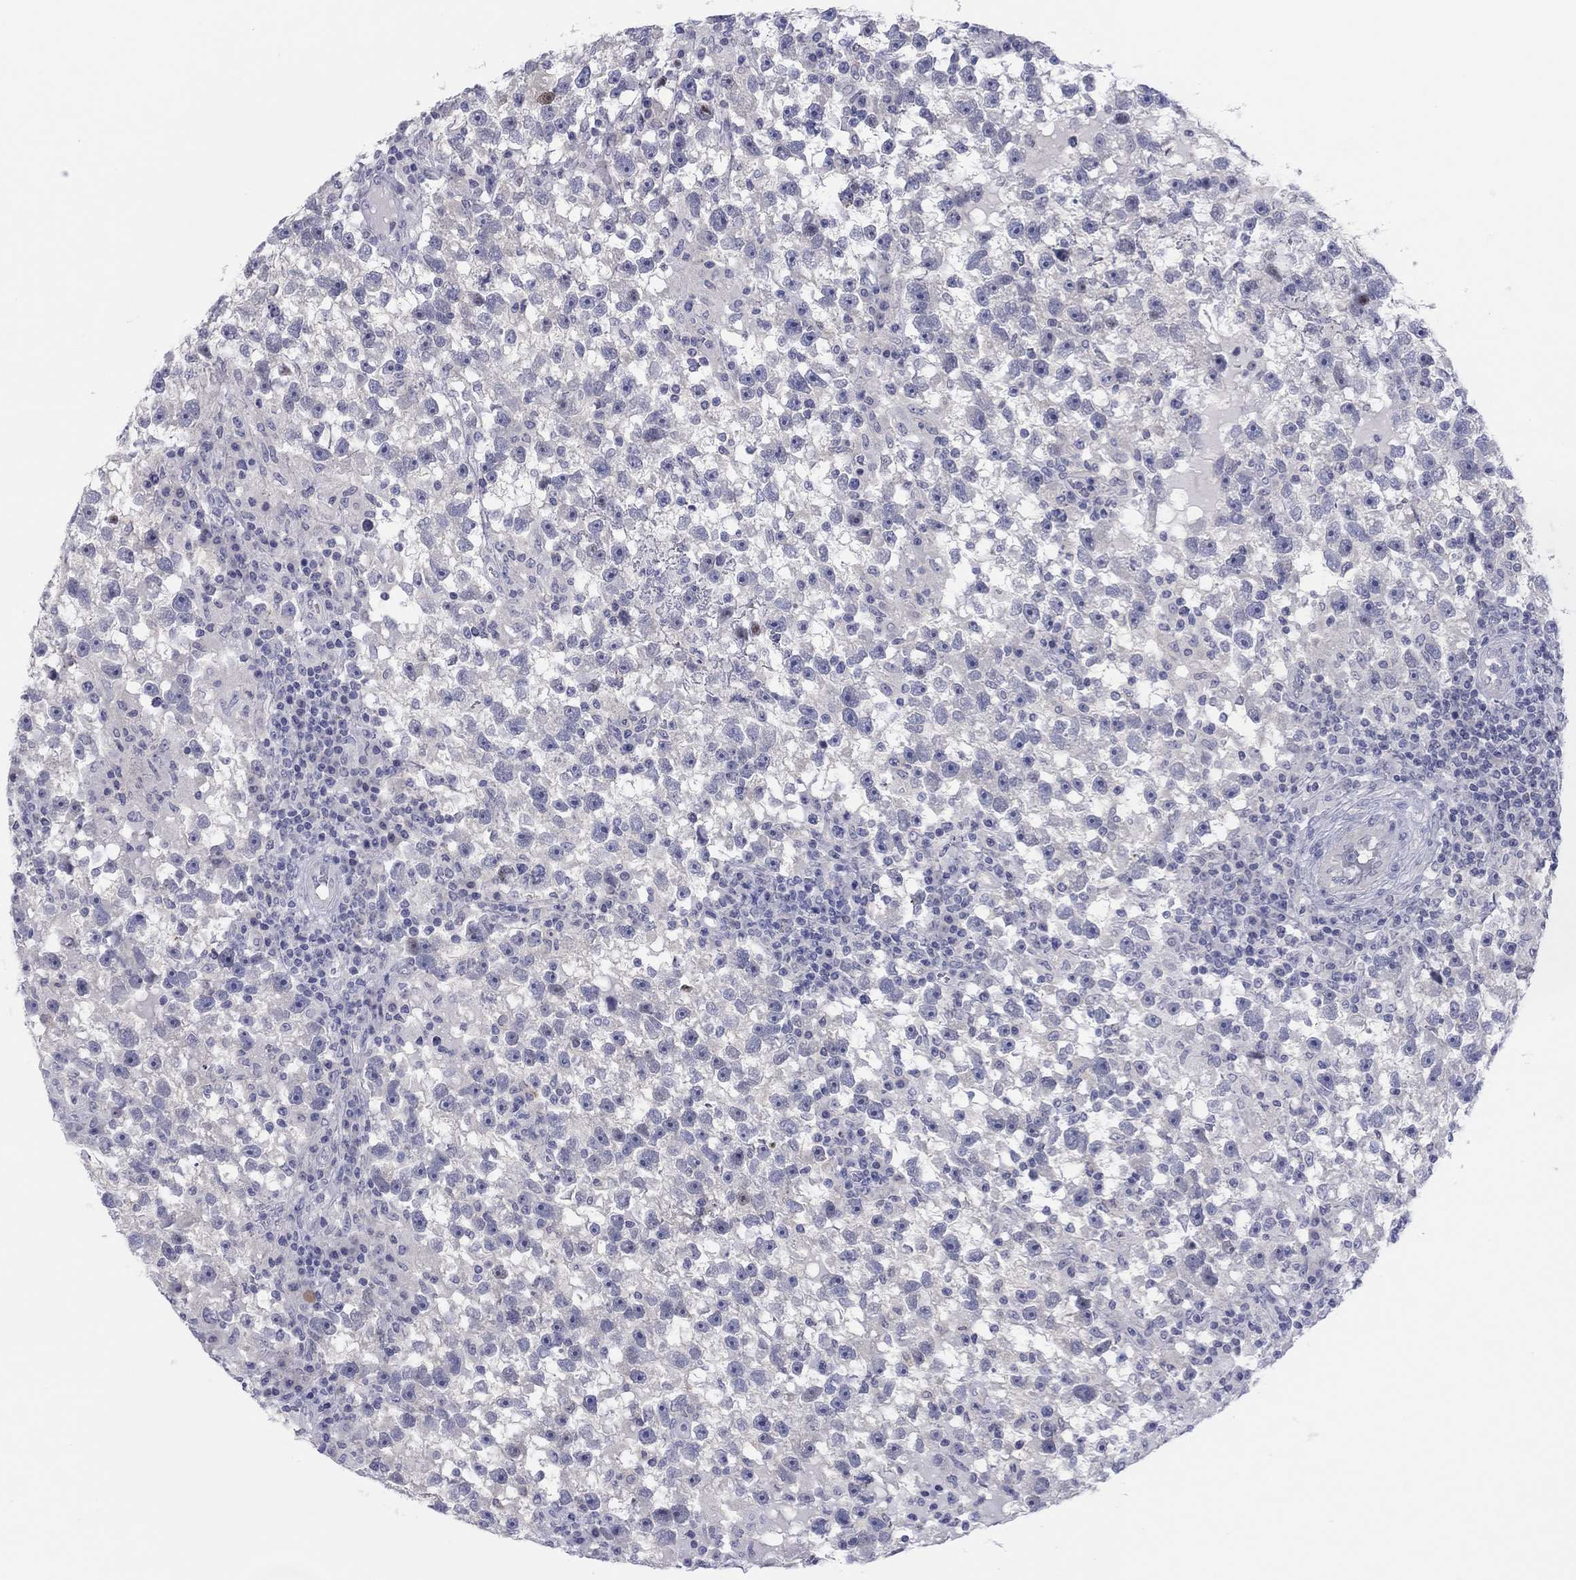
{"staining": {"intensity": "negative", "quantity": "none", "location": "none"}, "tissue": "testis cancer", "cell_type": "Tumor cells", "image_type": "cancer", "snomed": [{"axis": "morphology", "description": "Seminoma, NOS"}, {"axis": "topography", "description": "Testis"}], "caption": "Immunohistochemical staining of human testis cancer exhibits no significant staining in tumor cells. (Stains: DAB IHC with hematoxylin counter stain, Microscopy: brightfield microscopy at high magnification).", "gene": "CPNE6", "patient": {"sex": "male", "age": 47}}